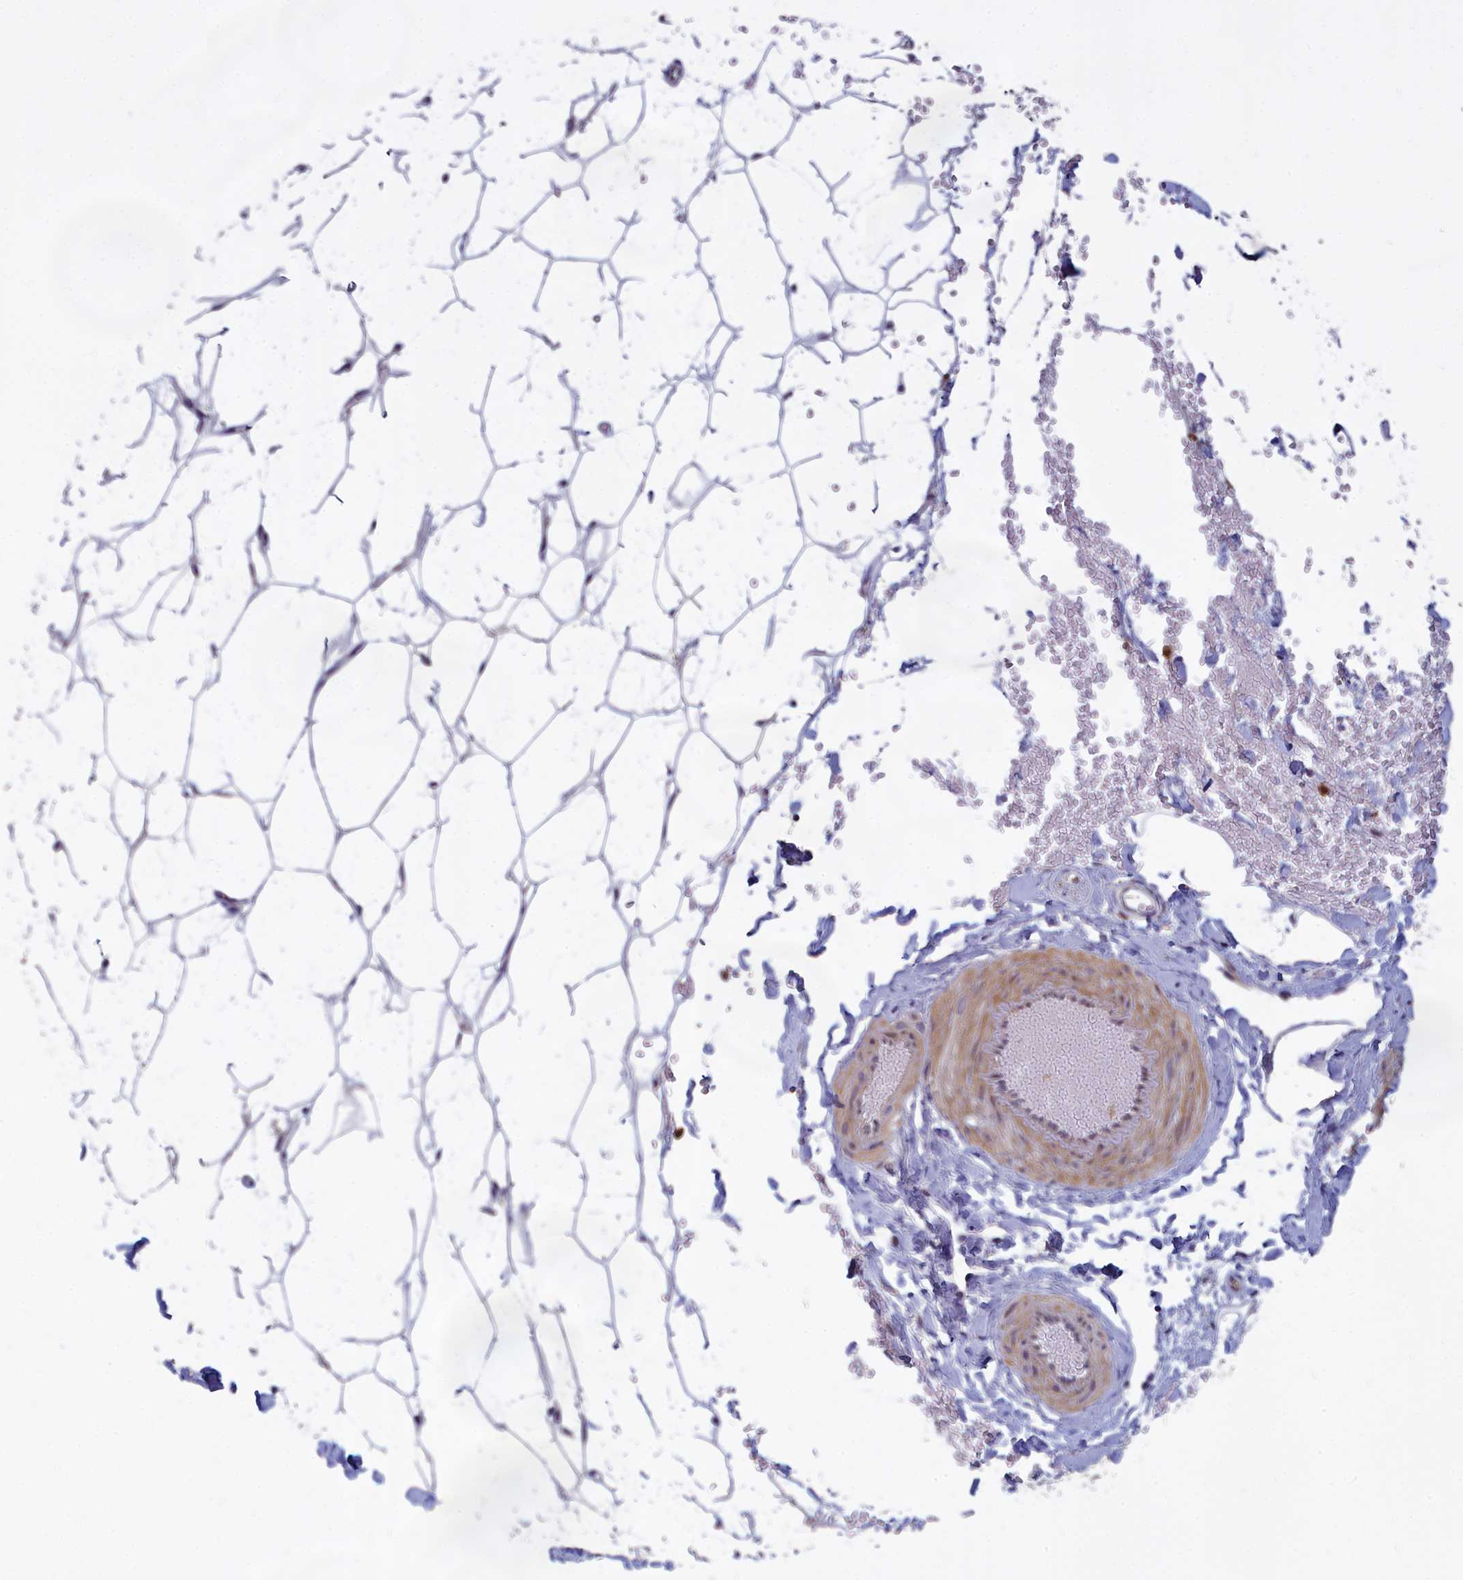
{"staining": {"intensity": "negative", "quantity": "none", "location": "none"}, "tissue": "adipose tissue", "cell_type": "Adipocytes", "image_type": "normal", "snomed": [{"axis": "morphology", "description": "Normal tissue, NOS"}, {"axis": "topography", "description": "Breast"}], "caption": "IHC of unremarkable human adipose tissue displays no positivity in adipocytes.", "gene": "EPB41L4B", "patient": {"sex": "female", "age": 23}}